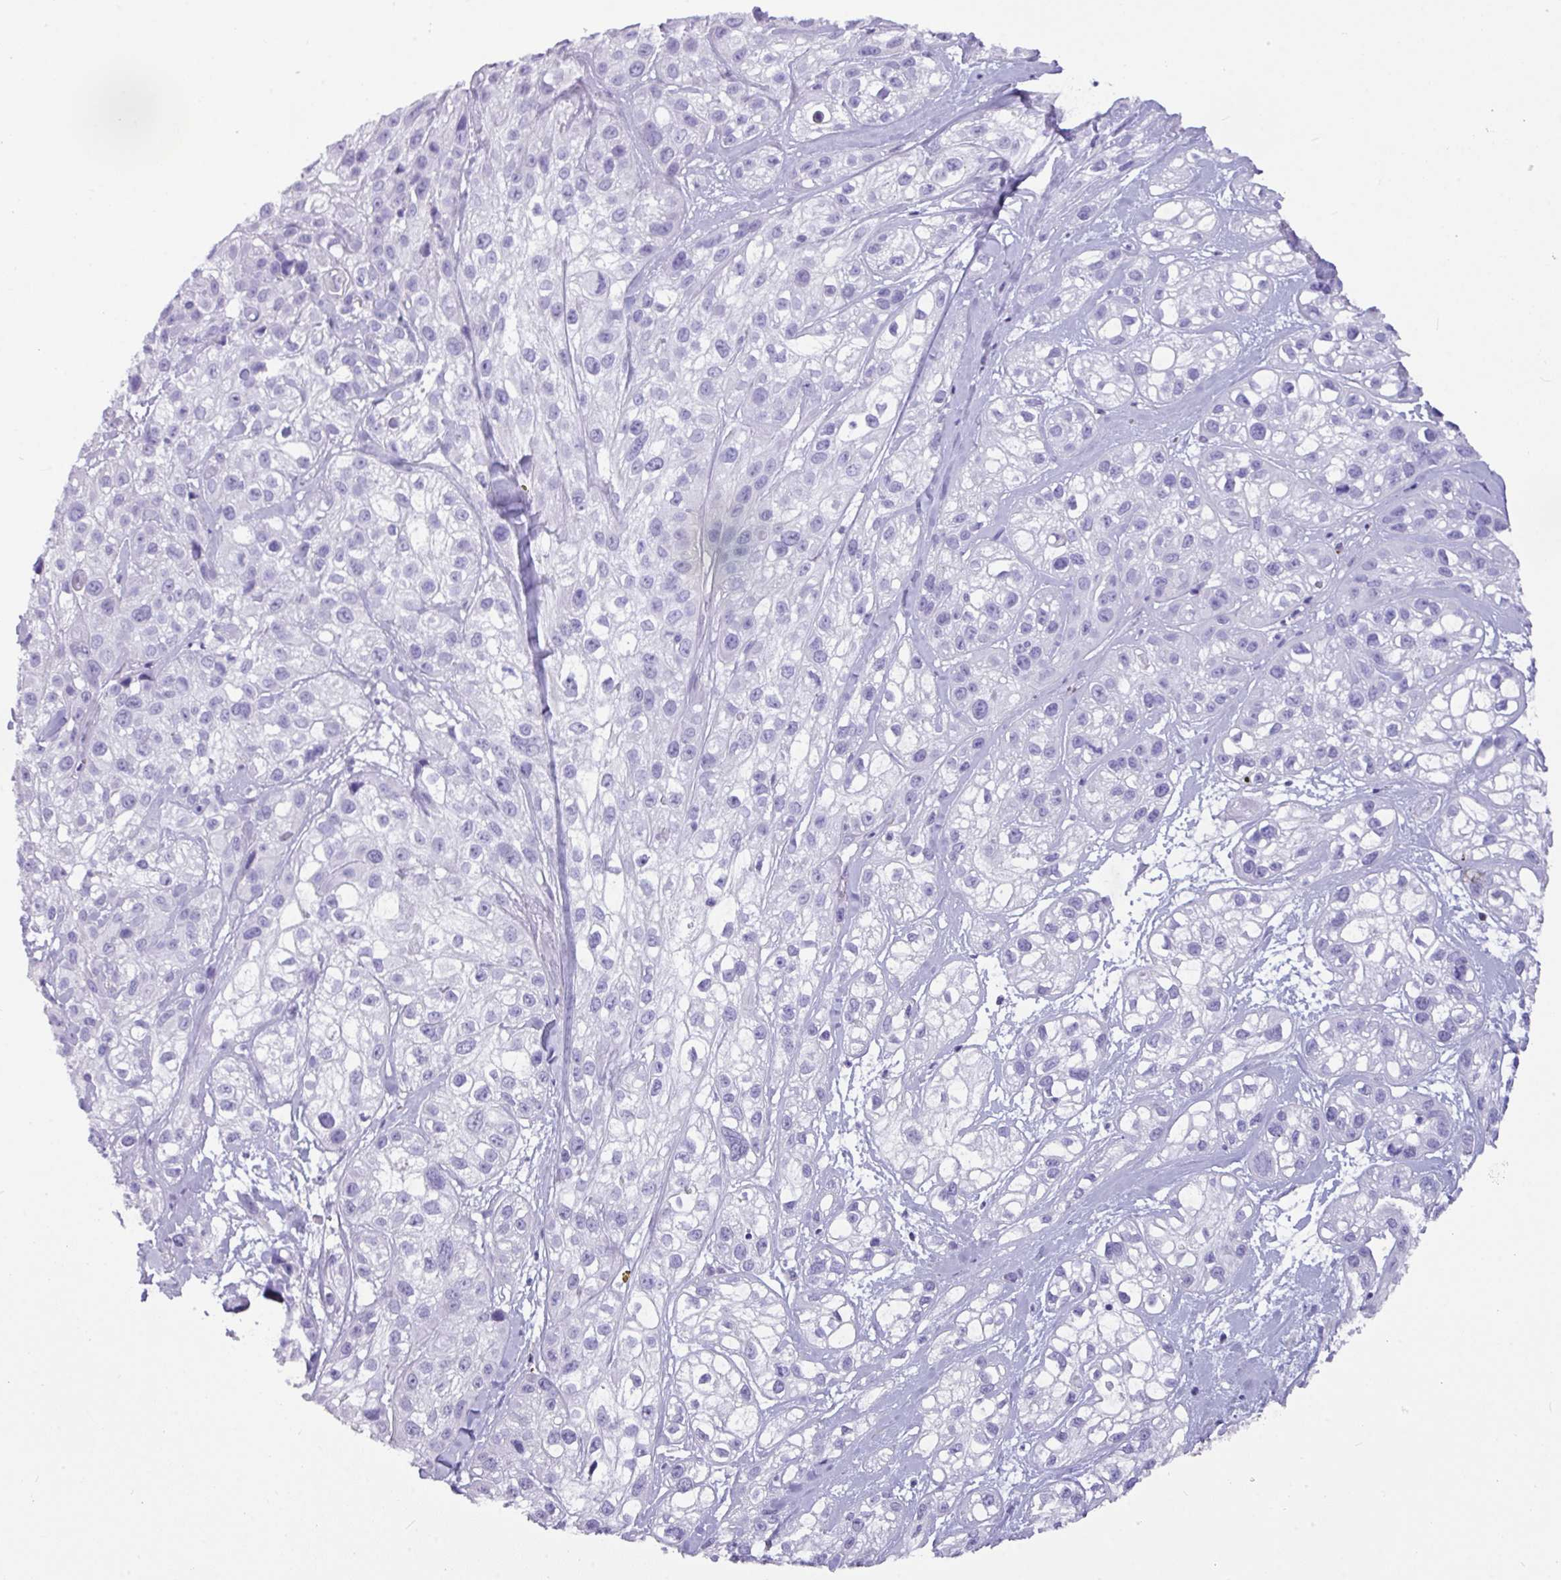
{"staining": {"intensity": "negative", "quantity": "none", "location": "none"}, "tissue": "skin cancer", "cell_type": "Tumor cells", "image_type": "cancer", "snomed": [{"axis": "morphology", "description": "Squamous cell carcinoma, NOS"}, {"axis": "topography", "description": "Skin"}], "caption": "Immunohistochemical staining of squamous cell carcinoma (skin) reveals no significant expression in tumor cells.", "gene": "ZNF524", "patient": {"sex": "male", "age": 82}}